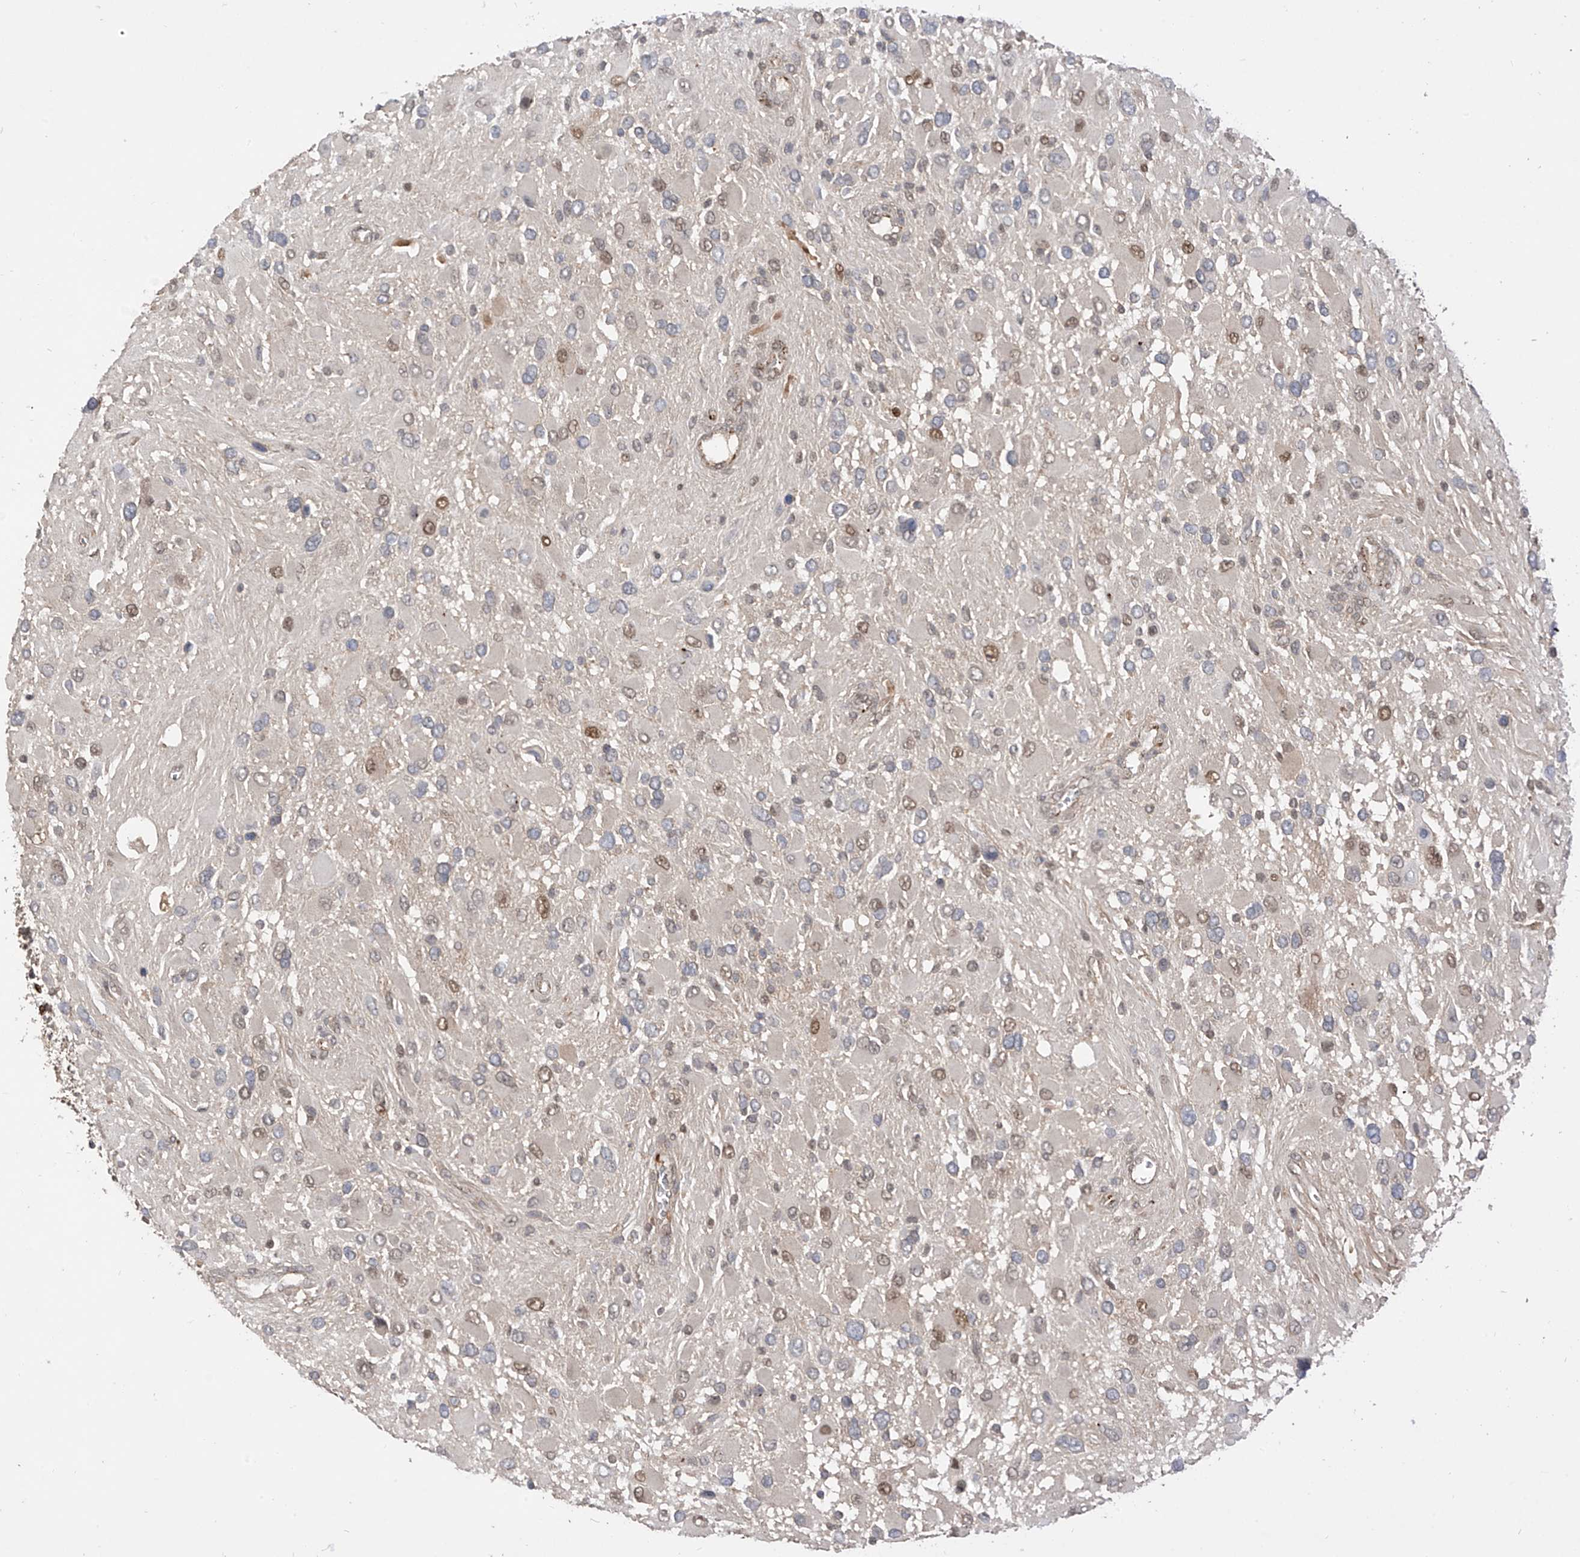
{"staining": {"intensity": "moderate", "quantity": "<25%", "location": "nuclear"}, "tissue": "glioma", "cell_type": "Tumor cells", "image_type": "cancer", "snomed": [{"axis": "morphology", "description": "Glioma, malignant, High grade"}, {"axis": "topography", "description": "Brain"}], "caption": "About <25% of tumor cells in glioma display moderate nuclear protein positivity as visualized by brown immunohistochemical staining.", "gene": "MRTFA", "patient": {"sex": "male", "age": 53}}